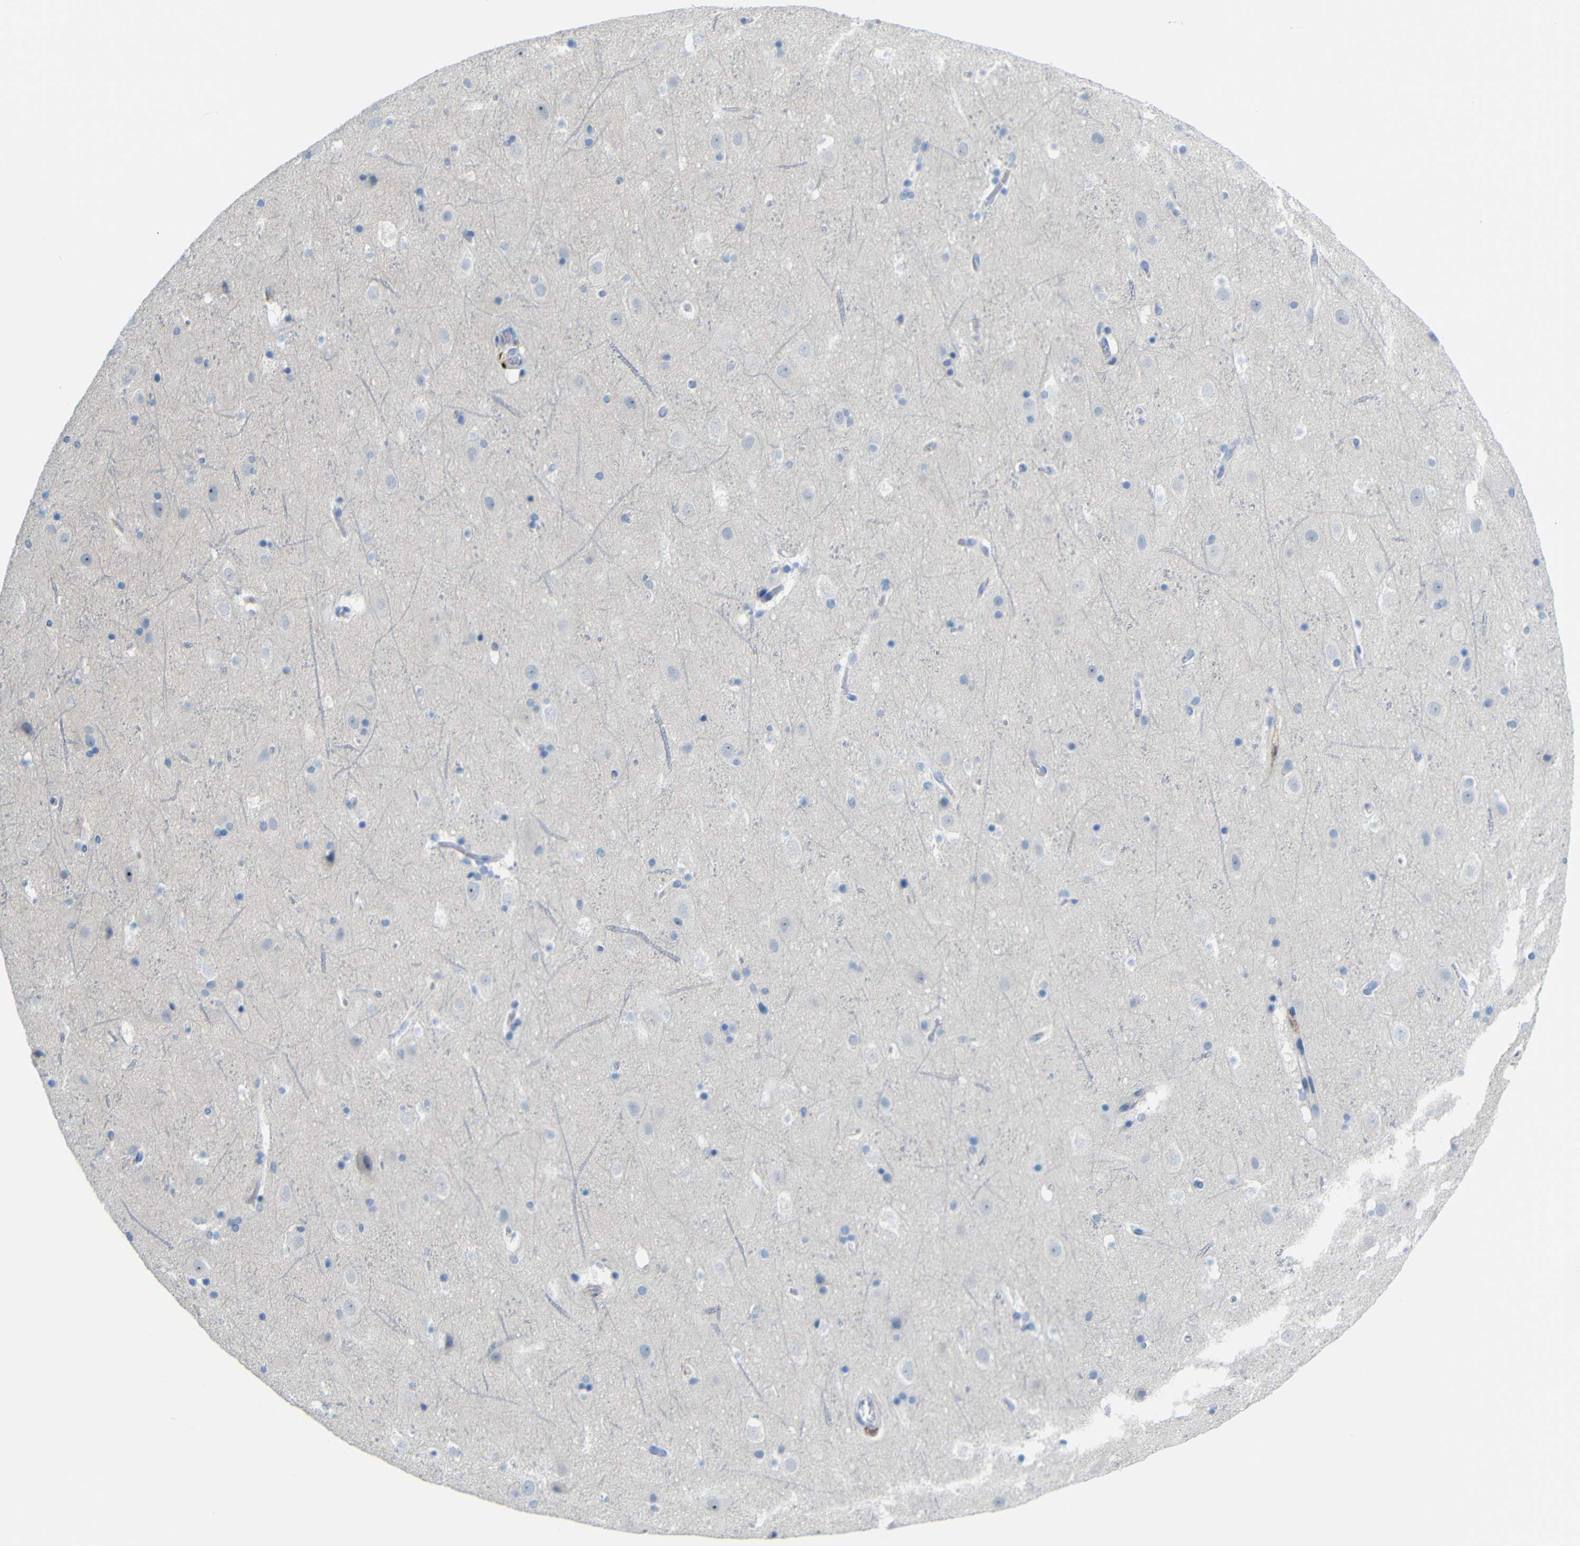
{"staining": {"intensity": "negative", "quantity": "none", "location": "none"}, "tissue": "cerebral cortex", "cell_type": "Endothelial cells", "image_type": "normal", "snomed": [{"axis": "morphology", "description": "Normal tissue, NOS"}, {"axis": "topography", "description": "Cerebral cortex"}], "caption": "The micrograph shows no significant staining in endothelial cells of cerebral cortex. (DAB IHC with hematoxylin counter stain).", "gene": "C1orf210", "patient": {"sex": "male", "age": 45}}